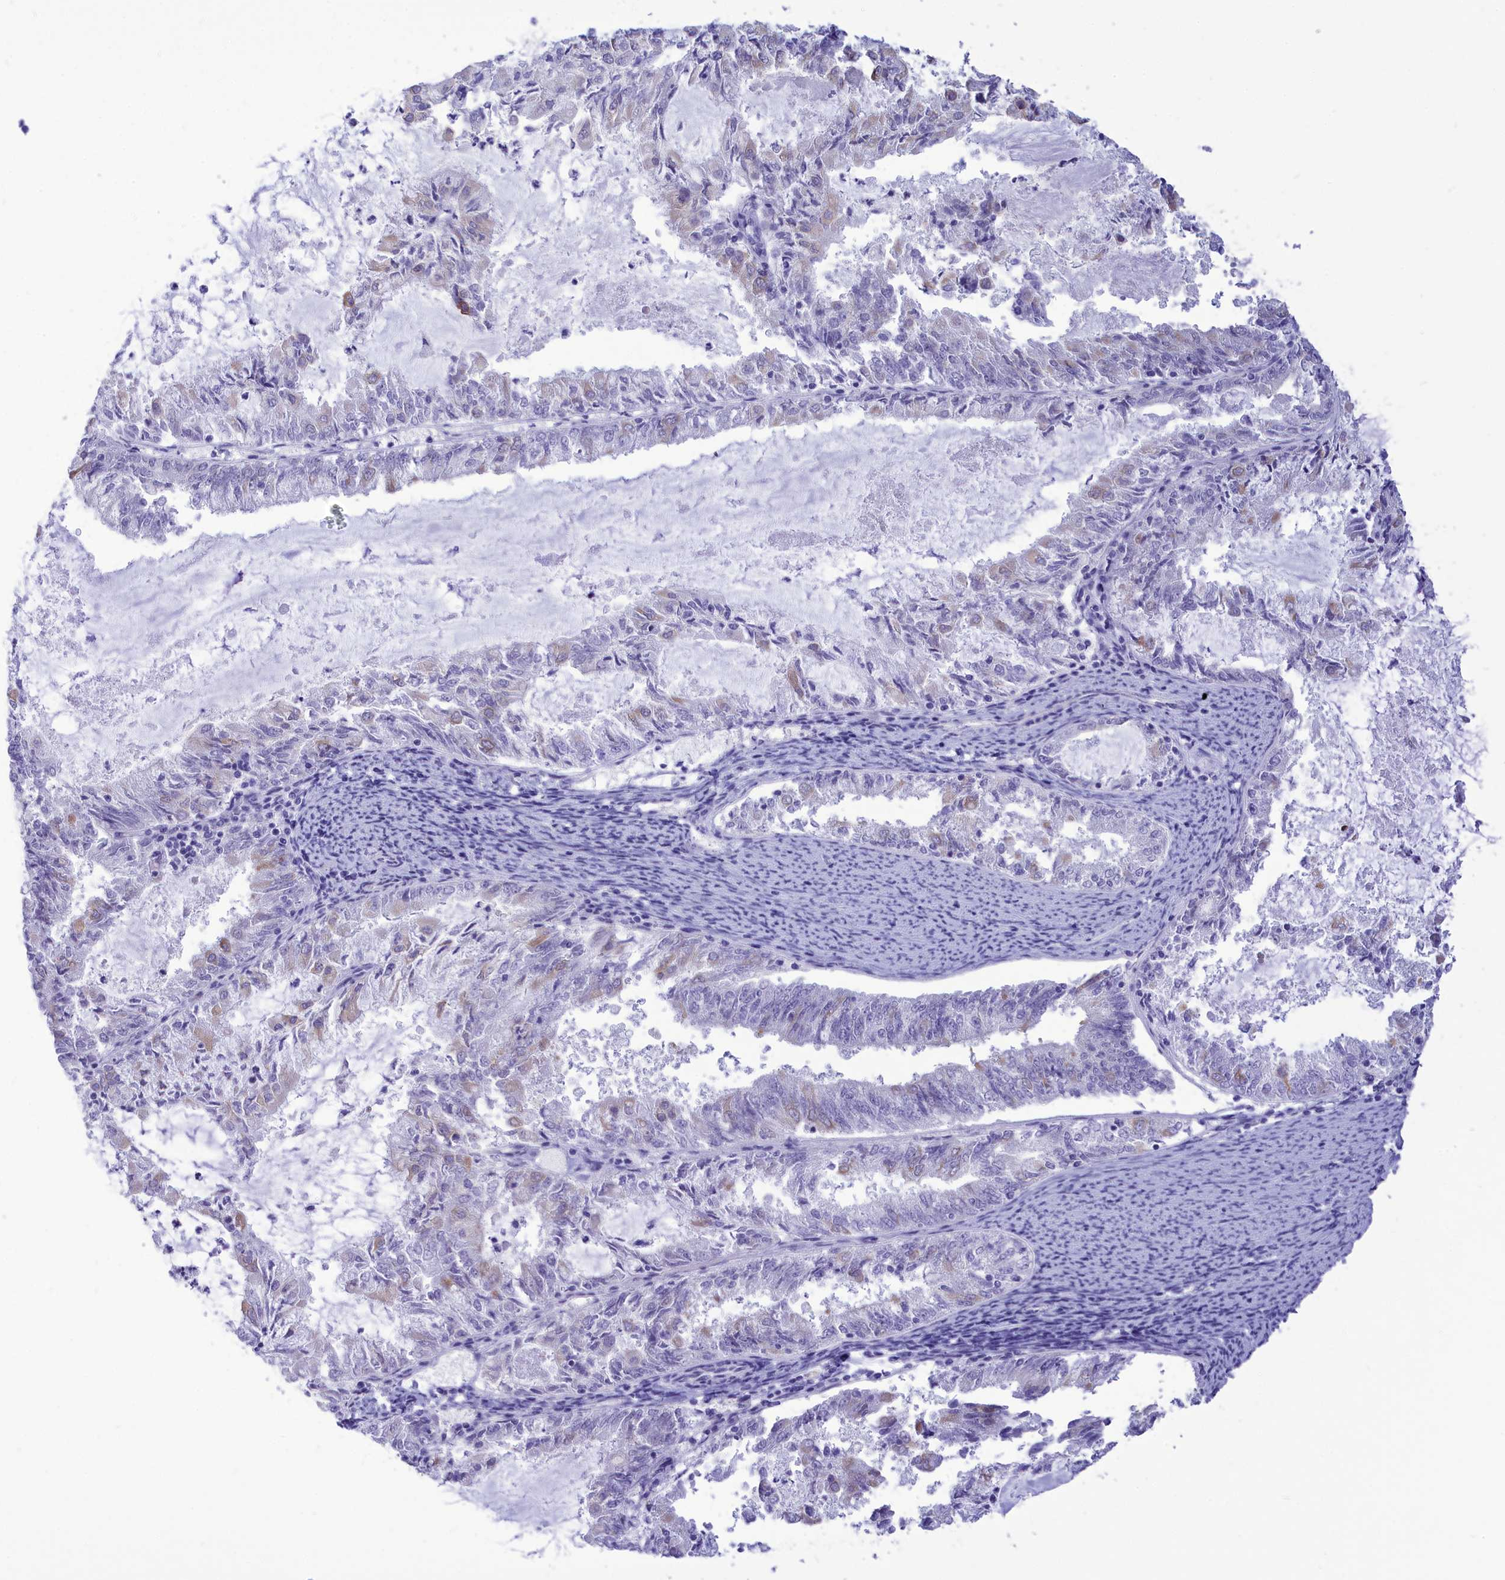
{"staining": {"intensity": "weak", "quantity": "<25%", "location": "cytoplasmic/membranous"}, "tissue": "endometrial cancer", "cell_type": "Tumor cells", "image_type": "cancer", "snomed": [{"axis": "morphology", "description": "Adenocarcinoma, NOS"}, {"axis": "topography", "description": "Endometrium"}], "caption": "Tumor cells show no significant staining in endometrial adenocarcinoma.", "gene": "DCAF16", "patient": {"sex": "female", "age": 57}}